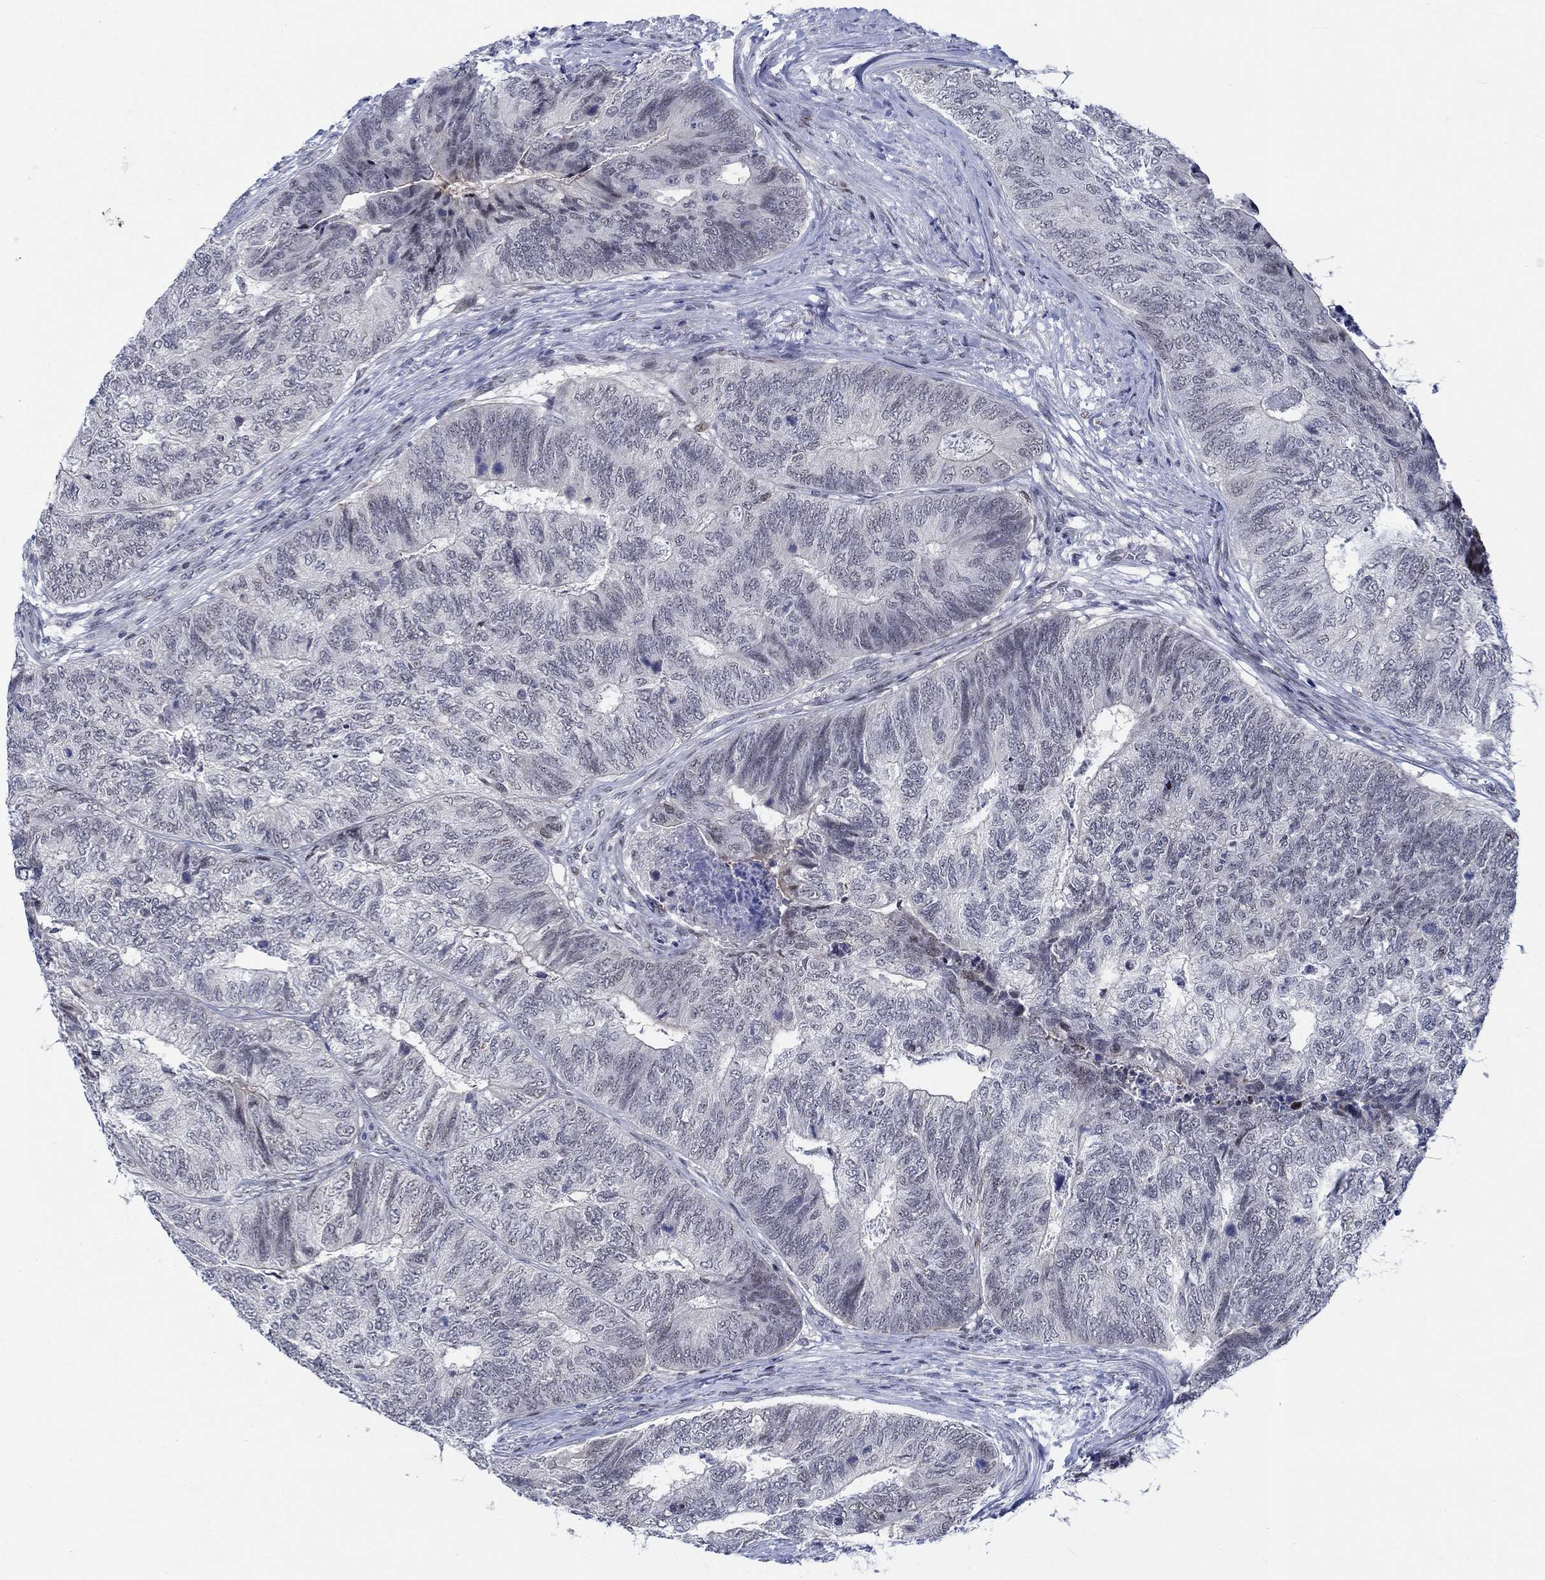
{"staining": {"intensity": "negative", "quantity": "none", "location": "none"}, "tissue": "colorectal cancer", "cell_type": "Tumor cells", "image_type": "cancer", "snomed": [{"axis": "morphology", "description": "Adenocarcinoma, NOS"}, {"axis": "topography", "description": "Colon"}], "caption": "An IHC image of adenocarcinoma (colorectal) is shown. There is no staining in tumor cells of adenocarcinoma (colorectal). (Stains: DAB (3,3'-diaminobenzidine) IHC with hematoxylin counter stain, Microscopy: brightfield microscopy at high magnification).", "gene": "NEU3", "patient": {"sex": "female", "age": 67}}